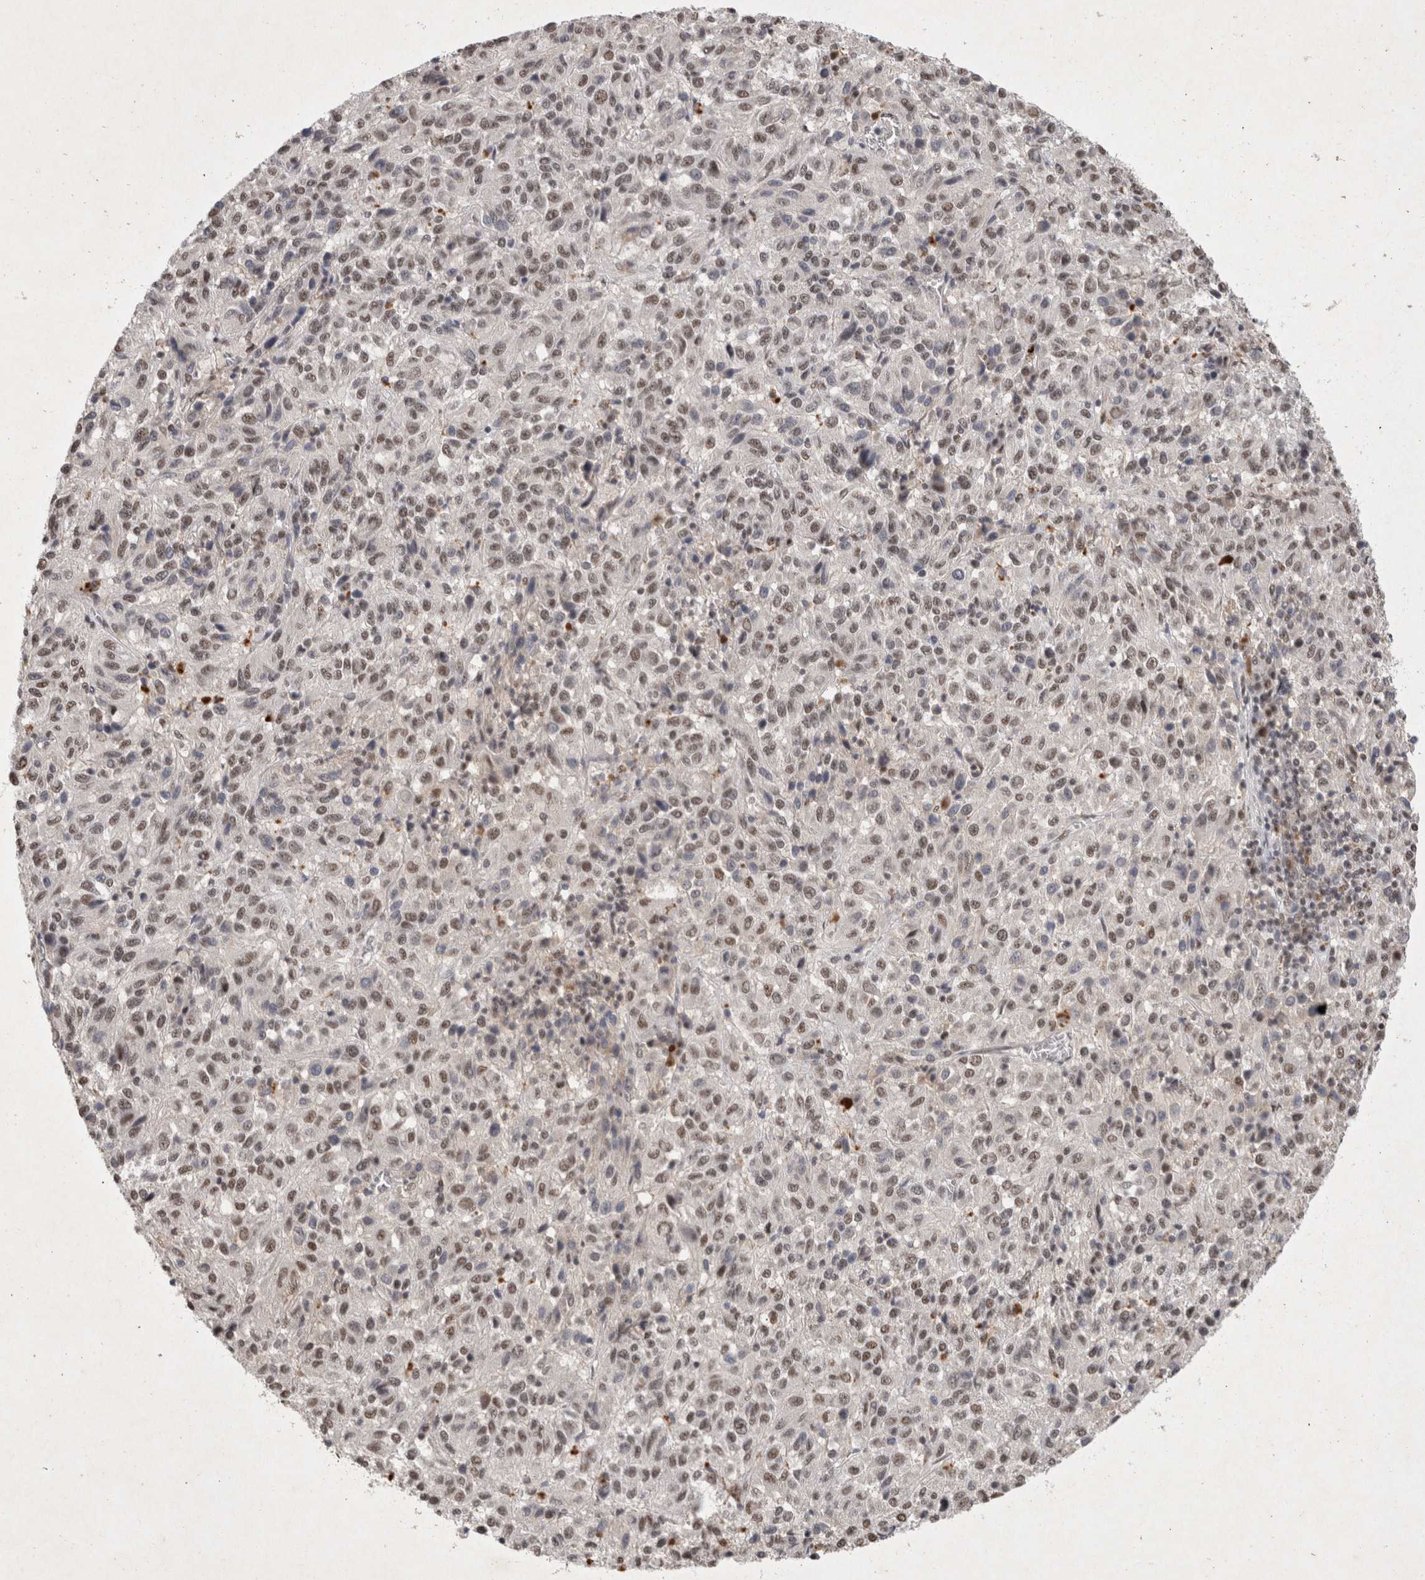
{"staining": {"intensity": "weak", "quantity": ">75%", "location": "nuclear"}, "tissue": "melanoma", "cell_type": "Tumor cells", "image_type": "cancer", "snomed": [{"axis": "morphology", "description": "Malignant melanoma, Metastatic site"}, {"axis": "topography", "description": "Lung"}], "caption": "This micrograph shows malignant melanoma (metastatic site) stained with IHC to label a protein in brown. The nuclear of tumor cells show weak positivity for the protein. Nuclei are counter-stained blue.", "gene": "XRCC5", "patient": {"sex": "male", "age": 64}}